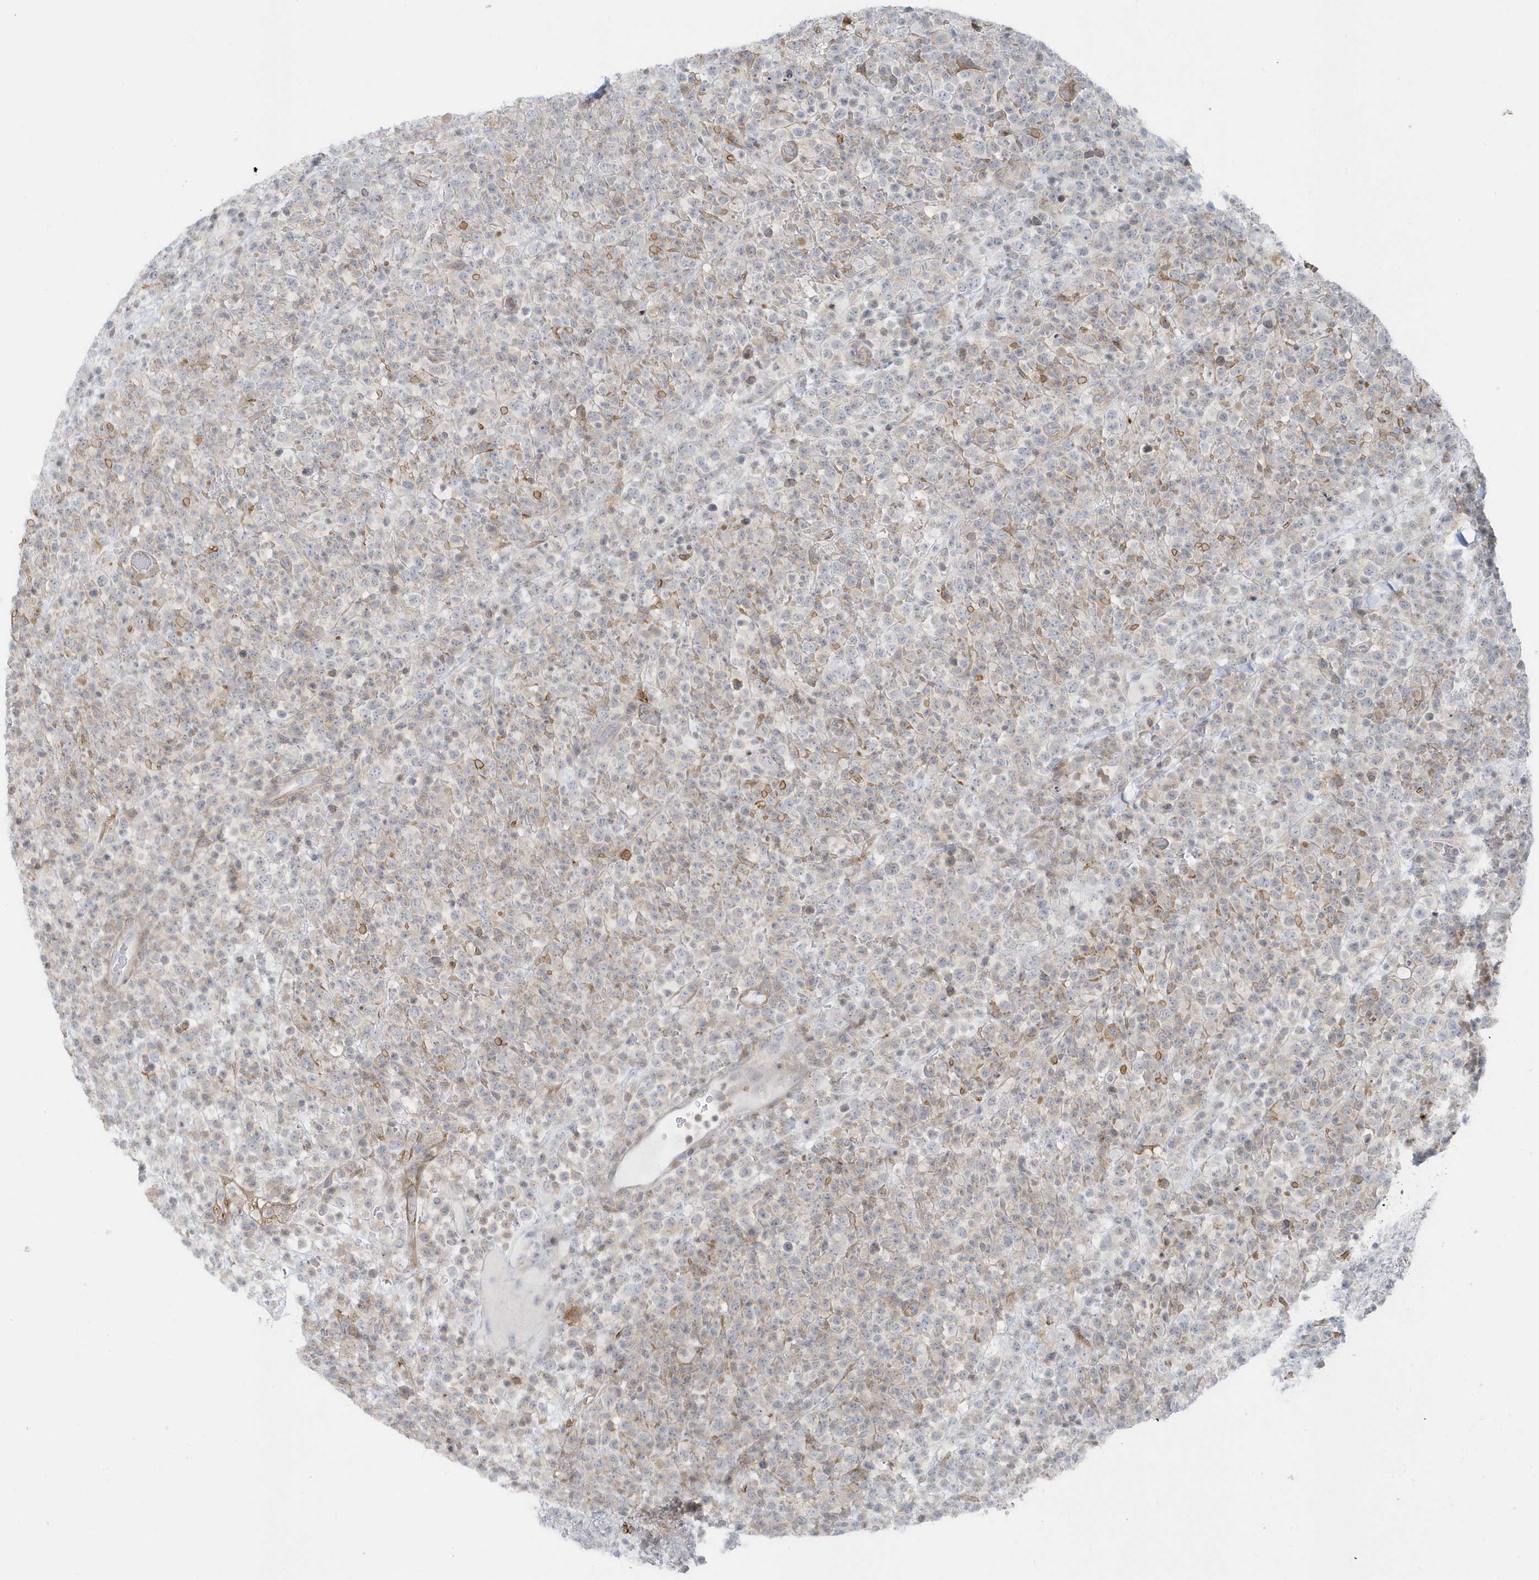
{"staining": {"intensity": "weak", "quantity": "<25%", "location": "cytoplasmic/membranous"}, "tissue": "lymphoma", "cell_type": "Tumor cells", "image_type": "cancer", "snomed": [{"axis": "morphology", "description": "Malignant lymphoma, non-Hodgkin's type, High grade"}, {"axis": "topography", "description": "Colon"}], "caption": "Immunohistochemical staining of human malignant lymphoma, non-Hodgkin's type (high-grade) reveals no significant staining in tumor cells.", "gene": "CACNB2", "patient": {"sex": "female", "age": 53}}